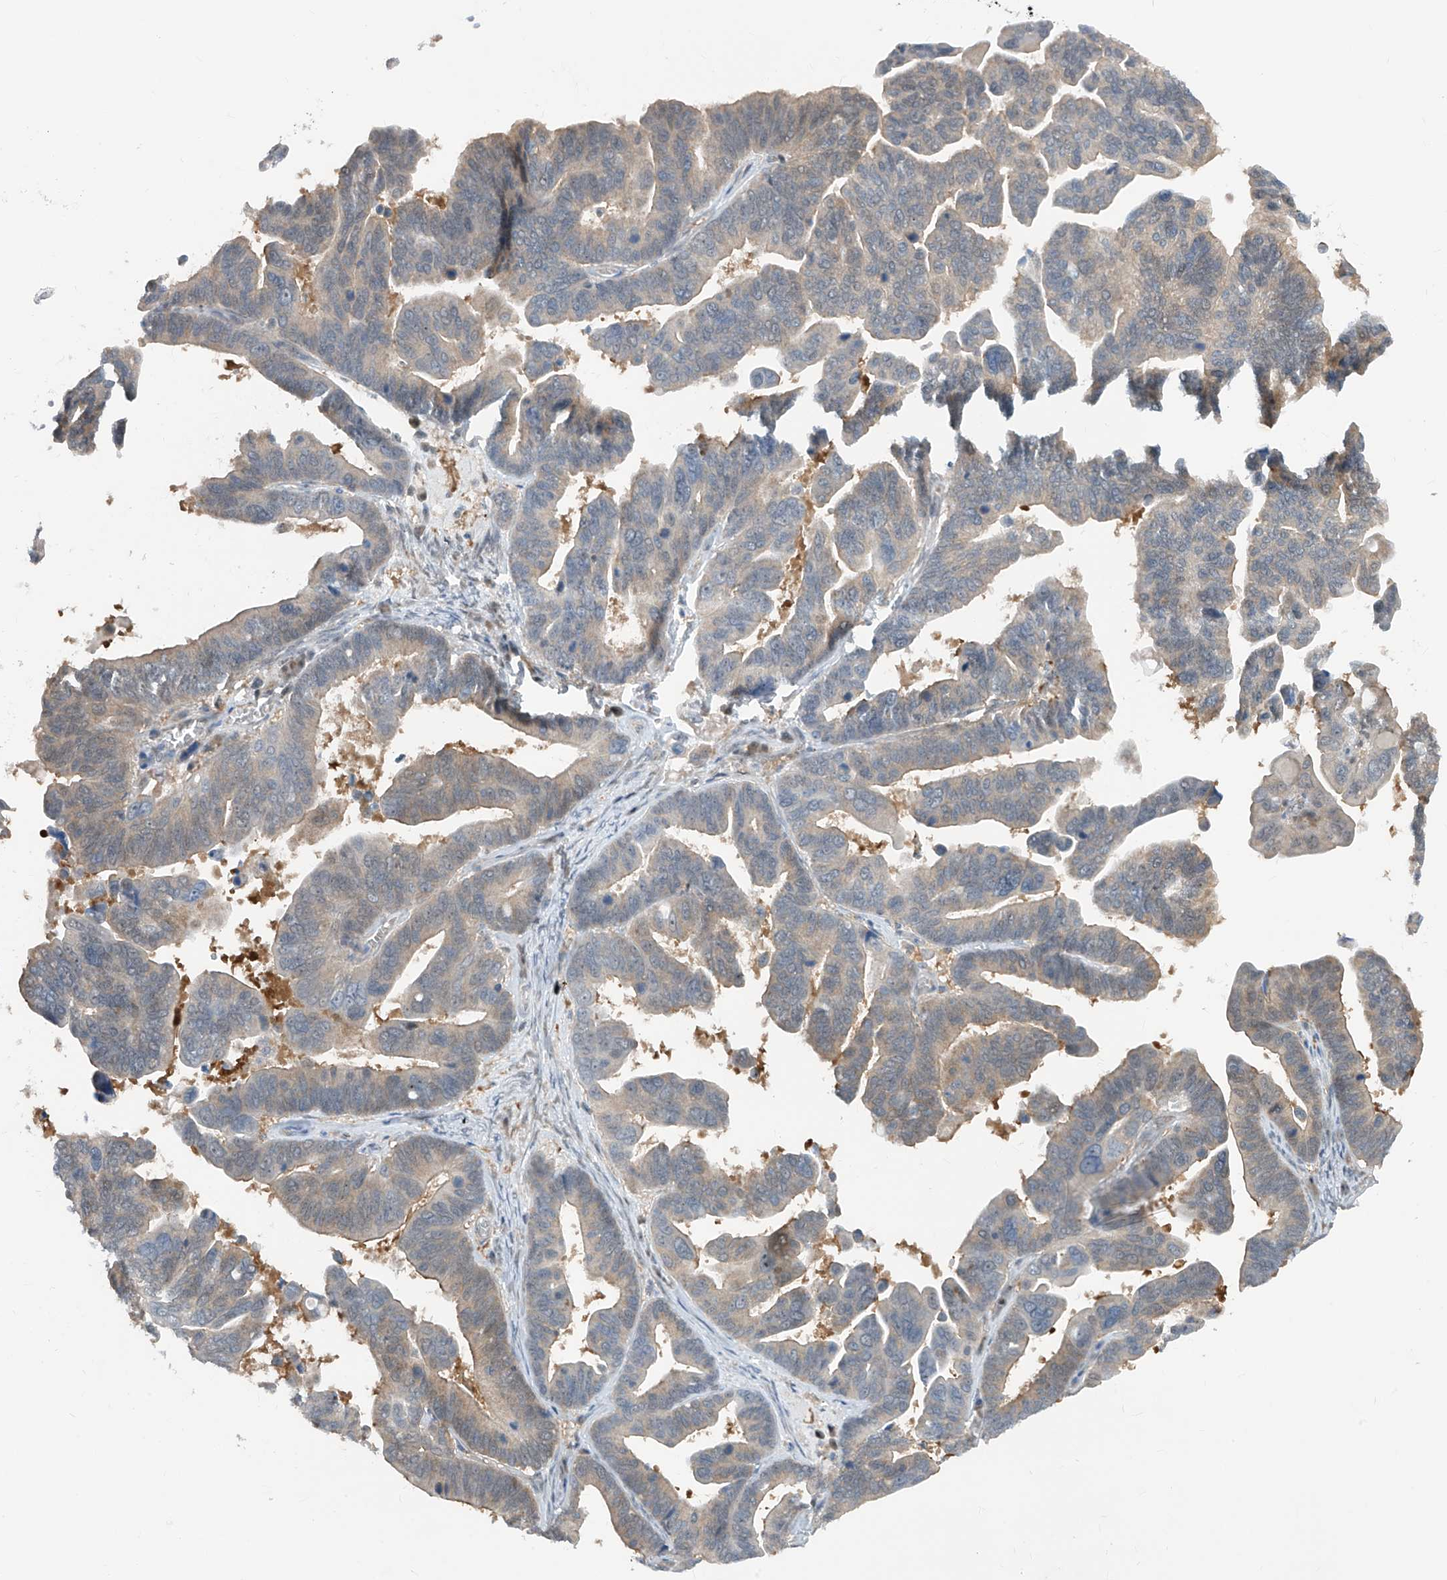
{"staining": {"intensity": "weak", "quantity": ">75%", "location": "cytoplasmic/membranous"}, "tissue": "ovarian cancer", "cell_type": "Tumor cells", "image_type": "cancer", "snomed": [{"axis": "morphology", "description": "Cystadenocarcinoma, serous, NOS"}, {"axis": "topography", "description": "Ovary"}], "caption": "A histopathology image of human ovarian serous cystadenocarcinoma stained for a protein reveals weak cytoplasmic/membranous brown staining in tumor cells.", "gene": "TTC38", "patient": {"sex": "female", "age": 56}}